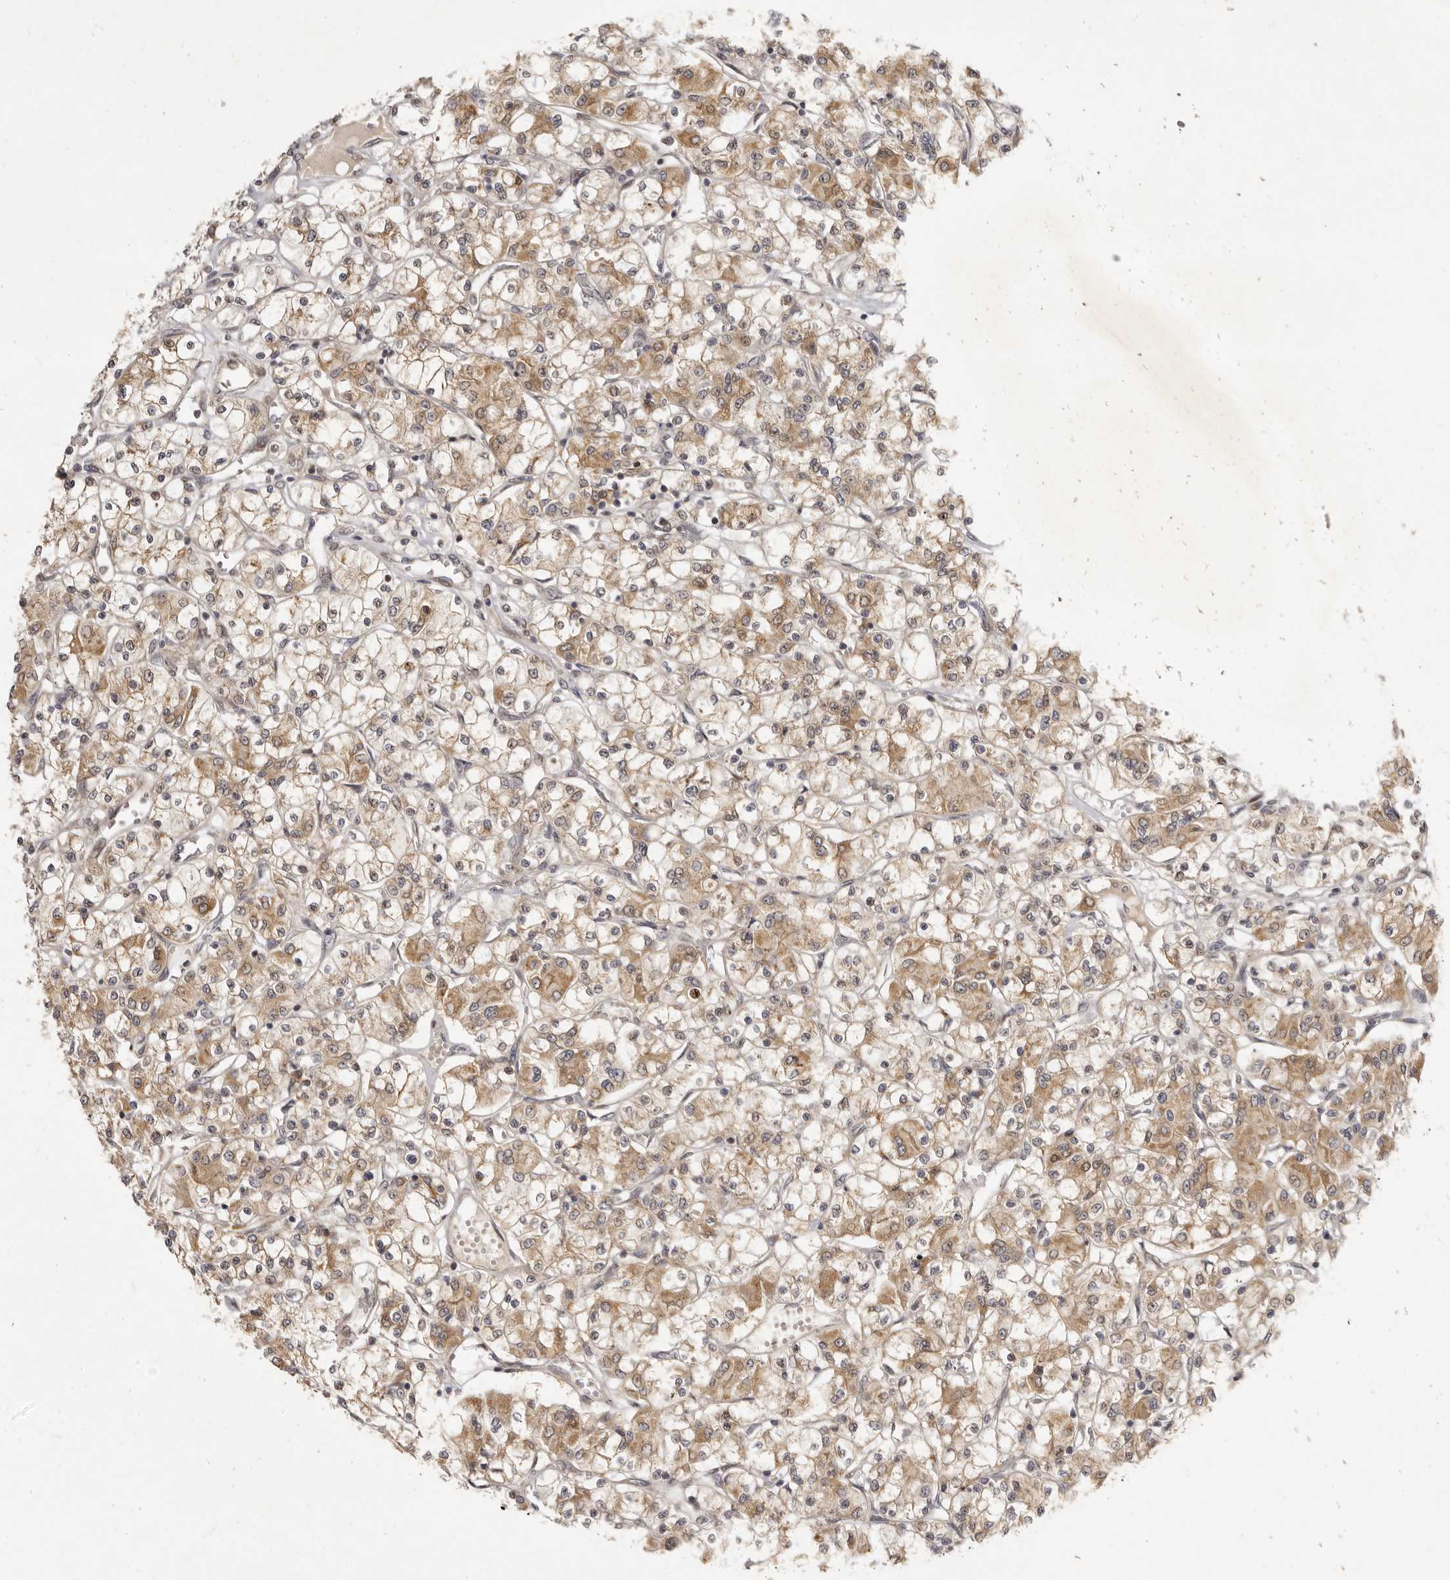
{"staining": {"intensity": "moderate", "quantity": ">75%", "location": "cytoplasmic/membranous"}, "tissue": "renal cancer", "cell_type": "Tumor cells", "image_type": "cancer", "snomed": [{"axis": "morphology", "description": "Adenocarcinoma, NOS"}, {"axis": "topography", "description": "Kidney"}], "caption": "Immunohistochemistry (IHC) of renal adenocarcinoma displays medium levels of moderate cytoplasmic/membranous positivity in approximately >75% of tumor cells.", "gene": "ZNF326", "patient": {"sex": "female", "age": 59}}